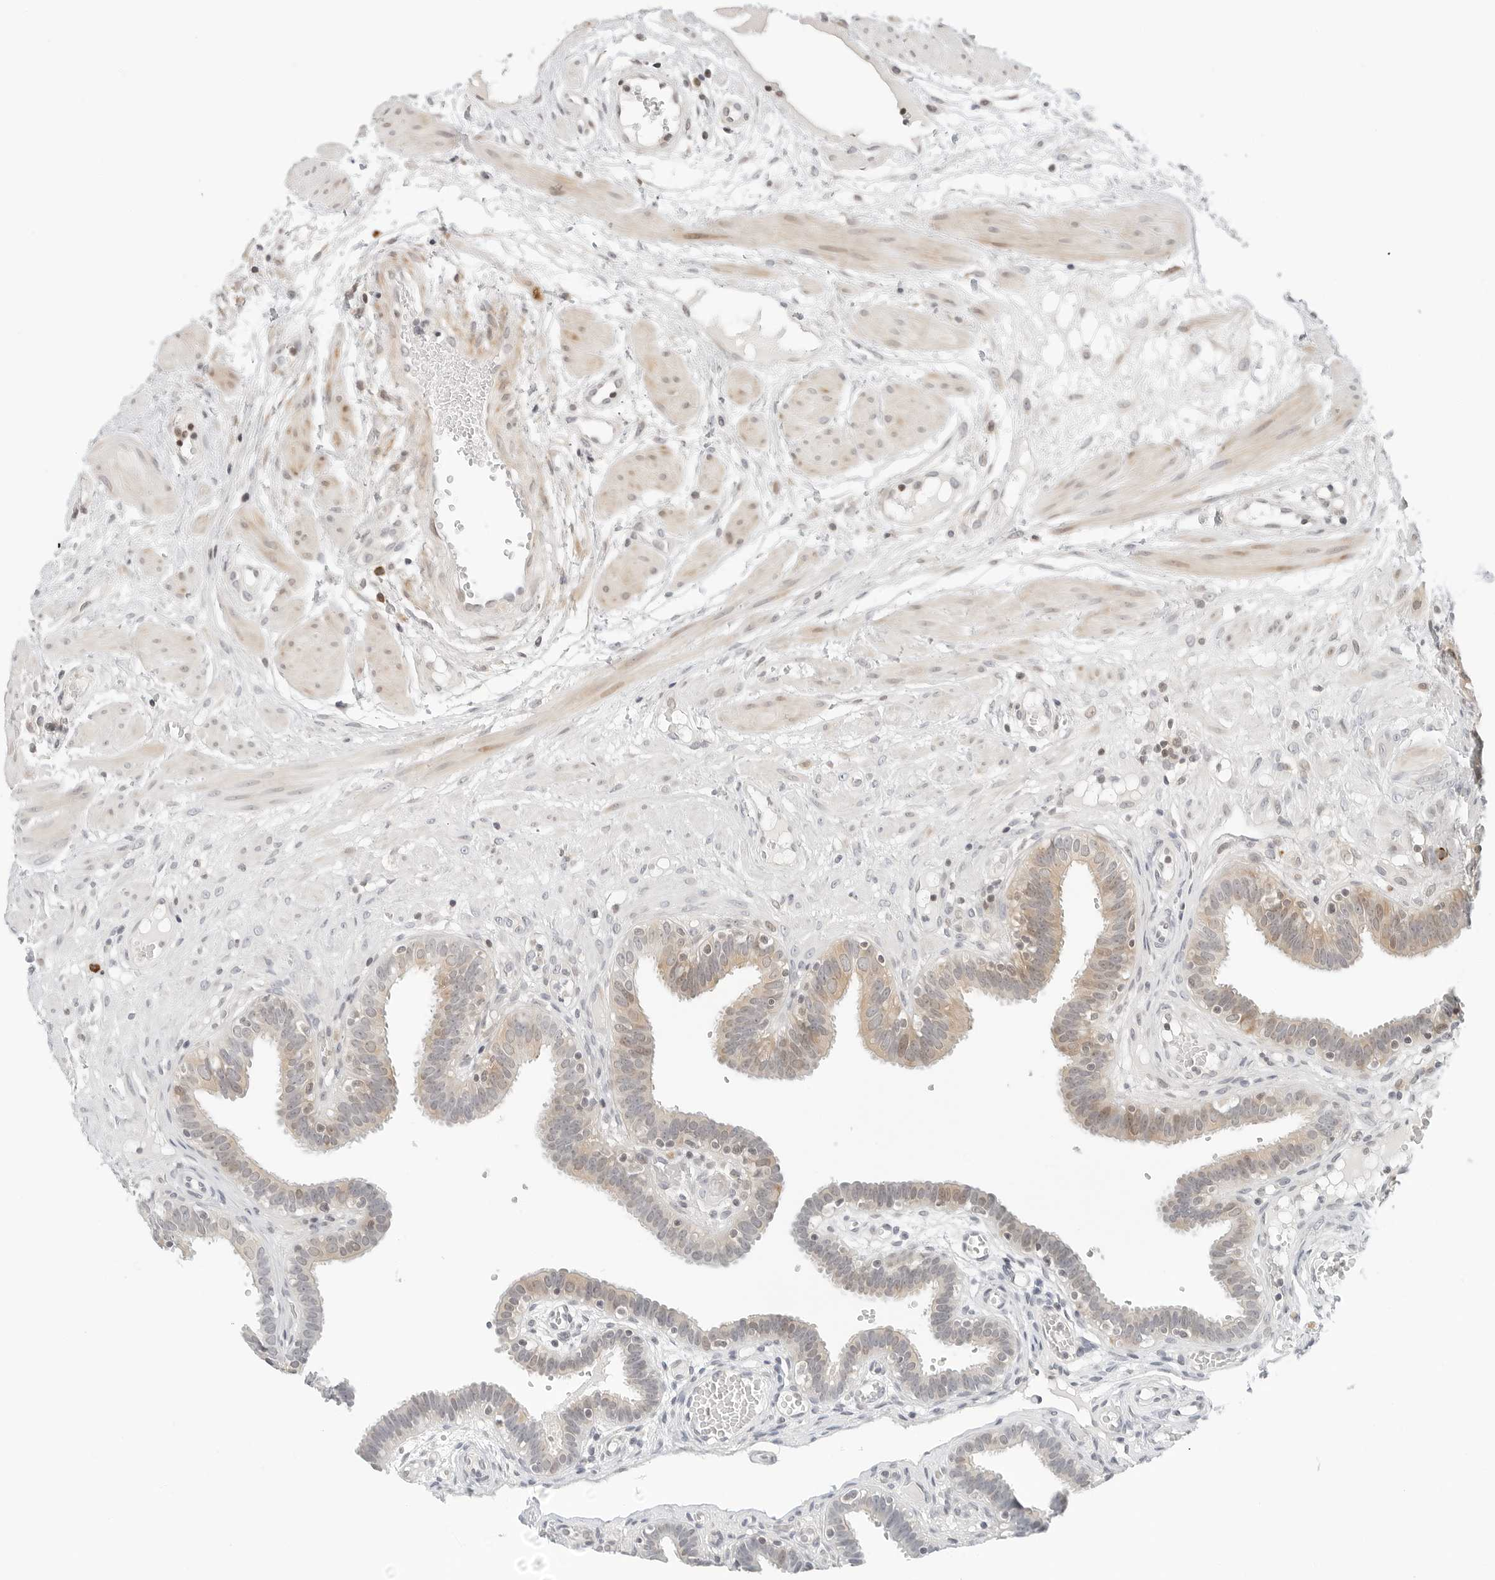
{"staining": {"intensity": "weak", "quantity": "25%-75%", "location": "cytoplasmic/membranous"}, "tissue": "fallopian tube", "cell_type": "Glandular cells", "image_type": "normal", "snomed": [{"axis": "morphology", "description": "Normal tissue, NOS"}, {"axis": "topography", "description": "Fallopian tube"}, {"axis": "topography", "description": "Placenta"}], "caption": "Weak cytoplasmic/membranous expression is appreciated in approximately 25%-75% of glandular cells in unremarkable fallopian tube.", "gene": "PARP10", "patient": {"sex": "female", "age": 32}}